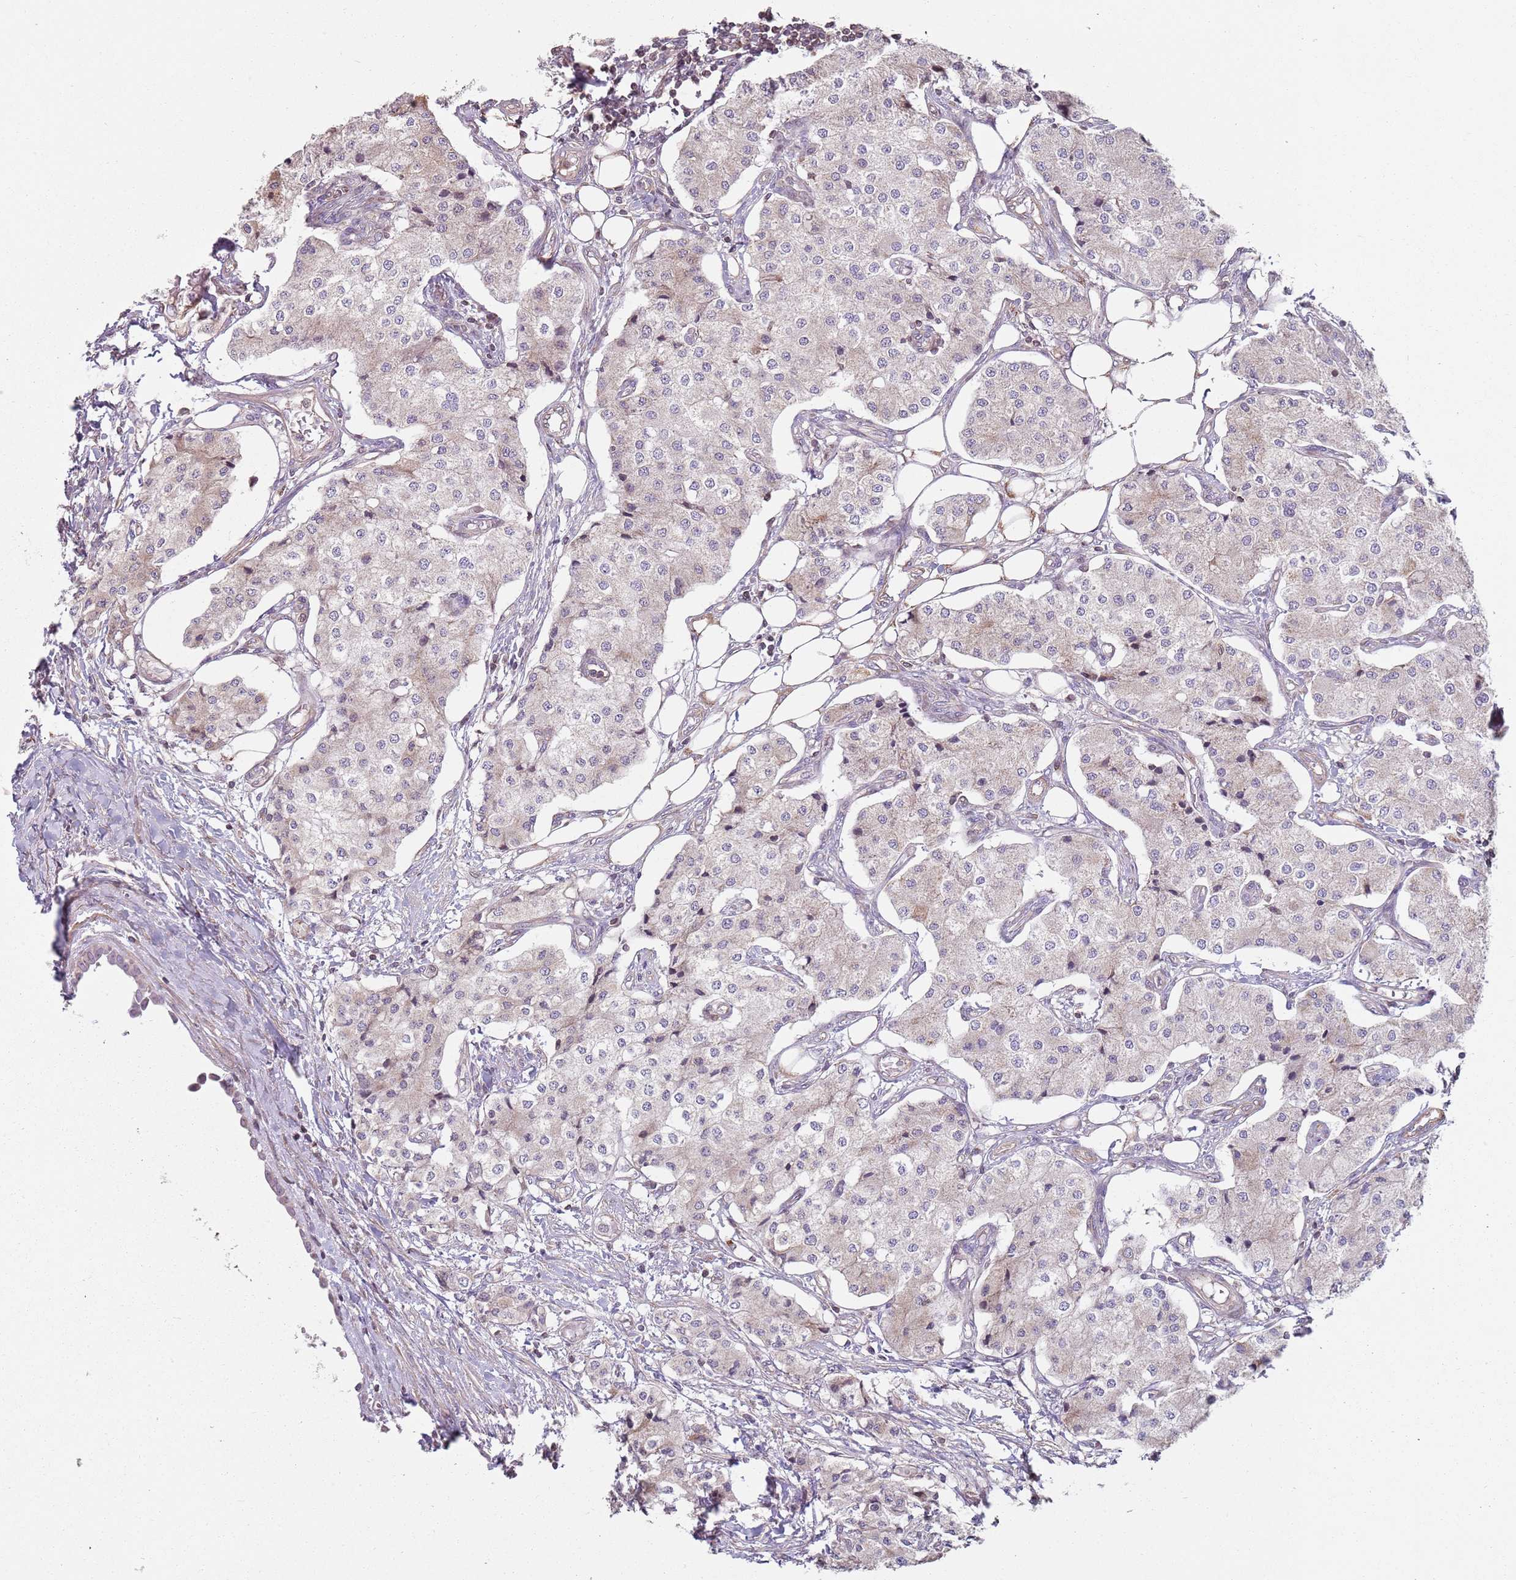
{"staining": {"intensity": "negative", "quantity": "none", "location": "none"}, "tissue": "carcinoid", "cell_type": "Tumor cells", "image_type": "cancer", "snomed": [{"axis": "morphology", "description": "Carcinoid, malignant, NOS"}, {"axis": "topography", "description": "Colon"}], "caption": "Tumor cells are negative for brown protein staining in malignant carcinoid.", "gene": "GAS8", "patient": {"sex": "female", "age": 52}}